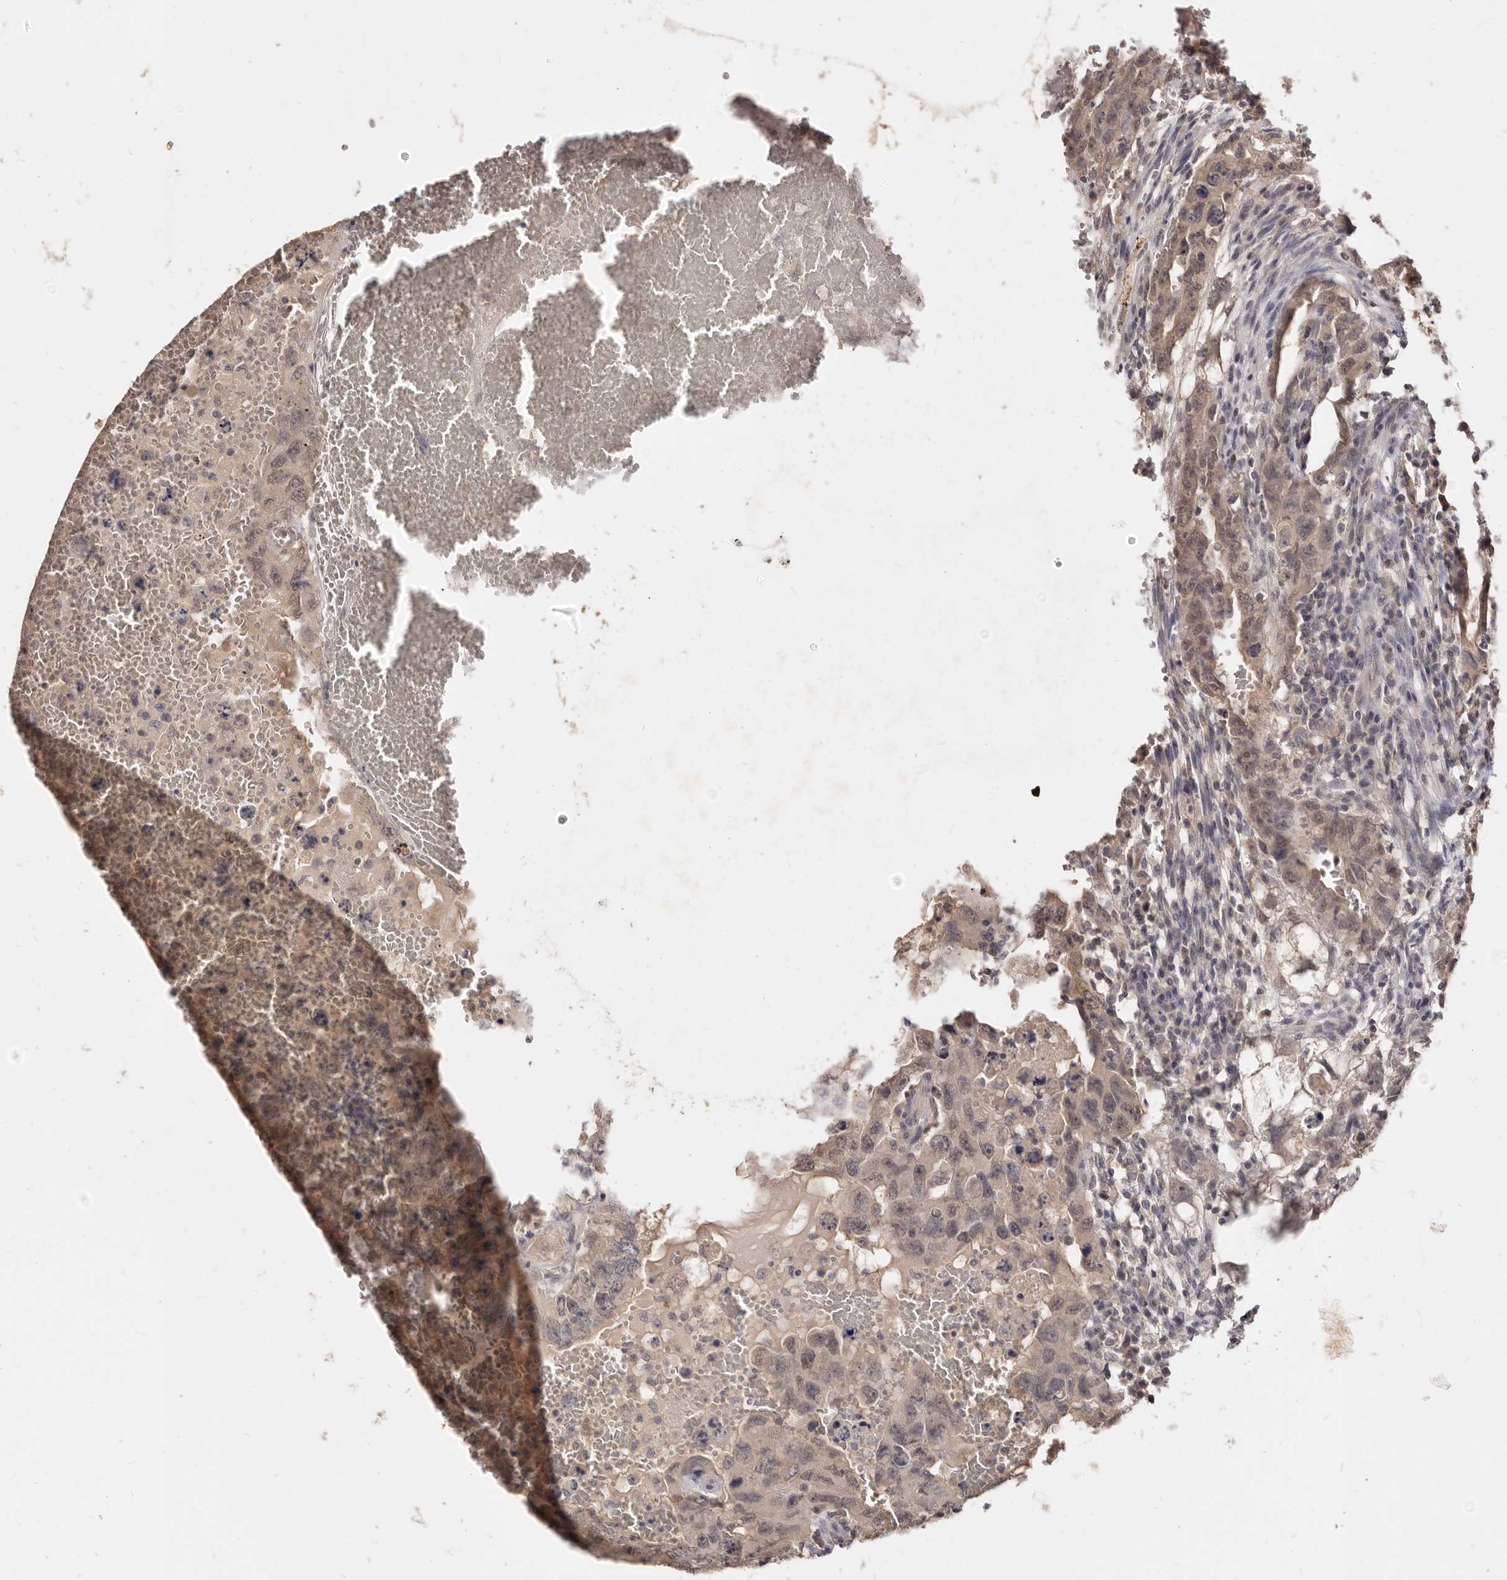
{"staining": {"intensity": "weak", "quantity": ">75%", "location": "cytoplasmic/membranous,nuclear"}, "tissue": "testis cancer", "cell_type": "Tumor cells", "image_type": "cancer", "snomed": [{"axis": "morphology", "description": "Carcinoma, Embryonal, NOS"}, {"axis": "topography", "description": "Testis"}], "caption": "Immunohistochemistry of embryonal carcinoma (testis) shows low levels of weak cytoplasmic/membranous and nuclear positivity in approximately >75% of tumor cells.", "gene": "TSPAN13", "patient": {"sex": "male", "age": 26}}